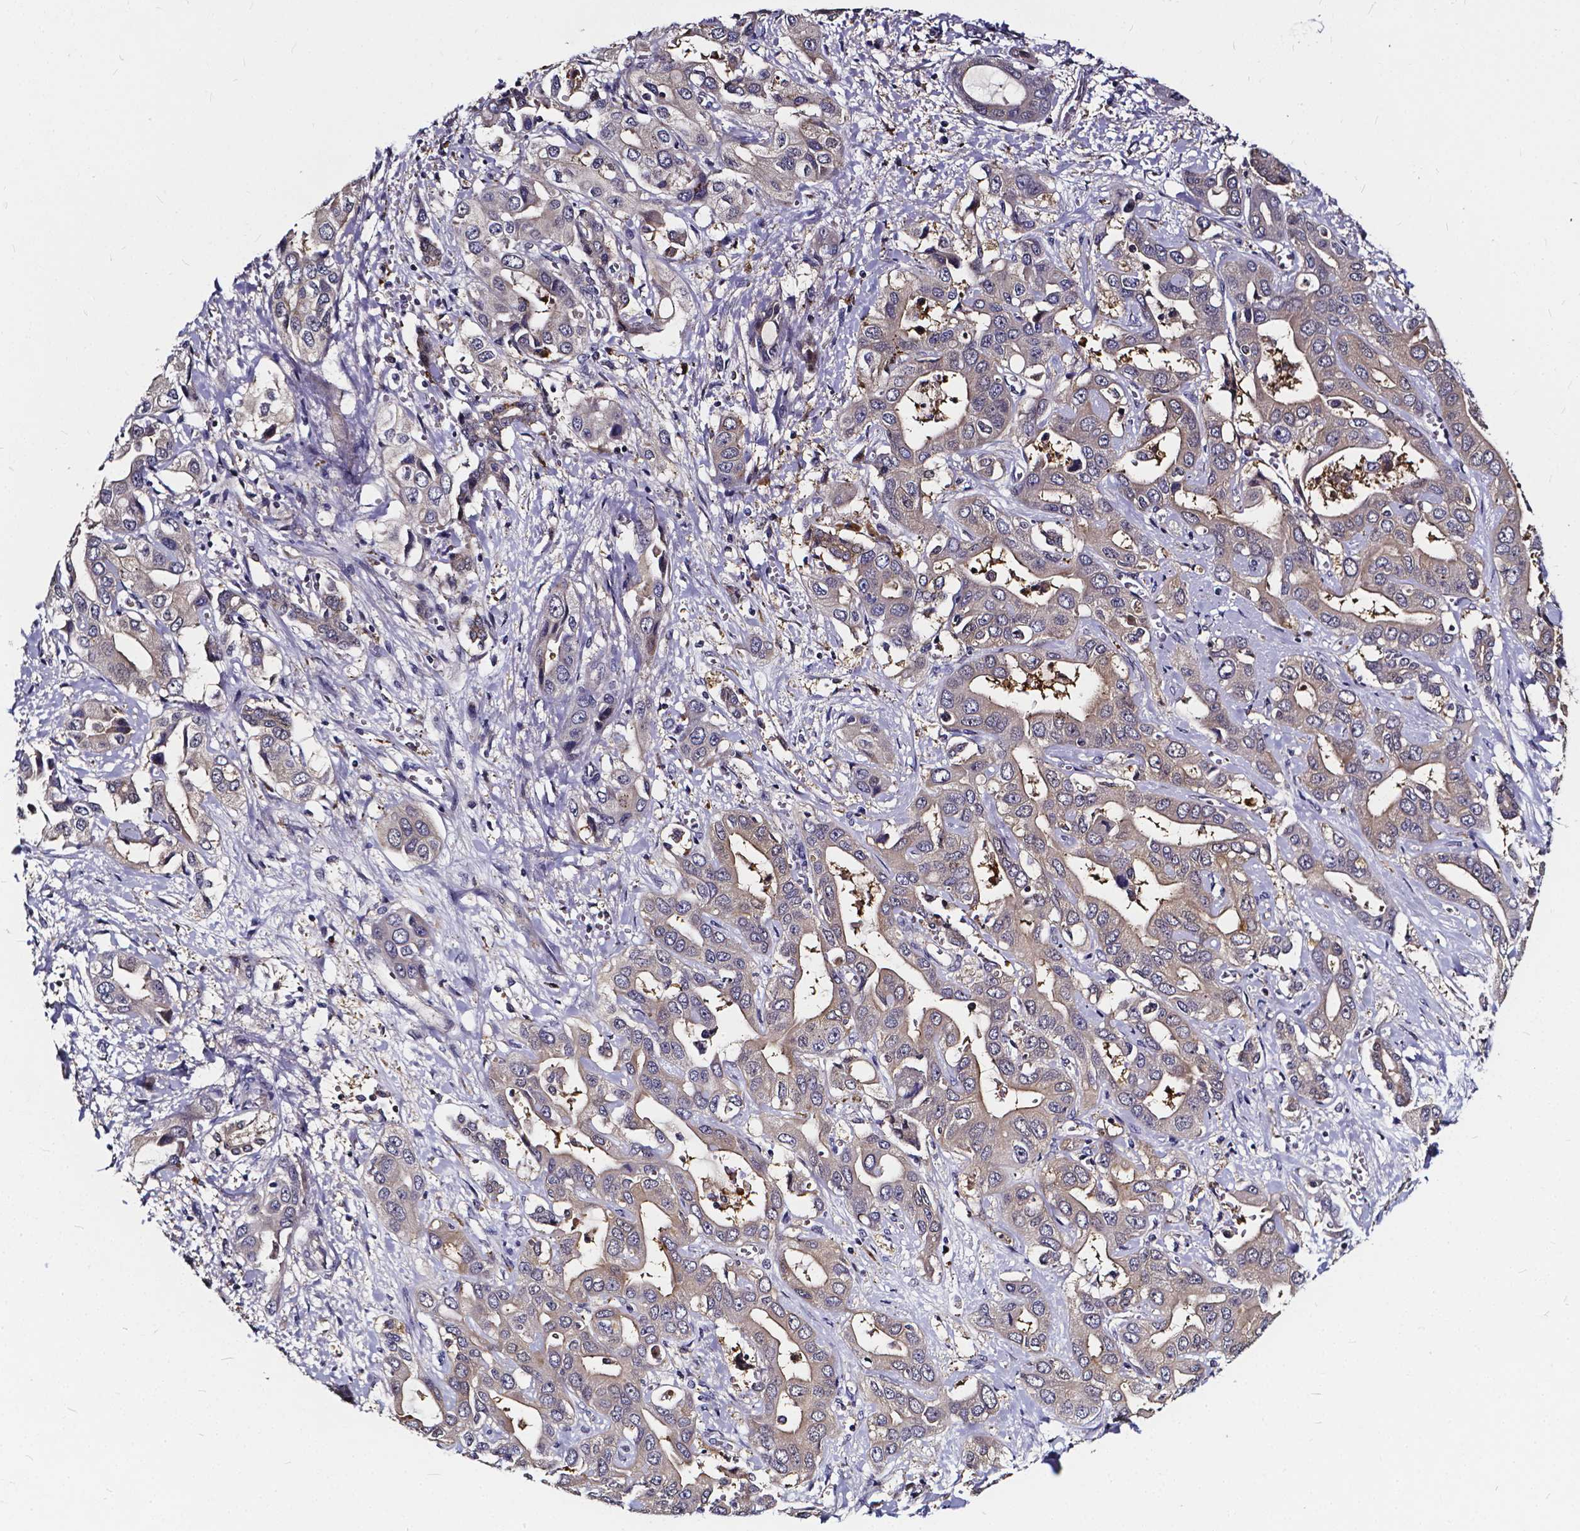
{"staining": {"intensity": "weak", "quantity": "<25%", "location": "cytoplasmic/membranous"}, "tissue": "liver cancer", "cell_type": "Tumor cells", "image_type": "cancer", "snomed": [{"axis": "morphology", "description": "Cholangiocarcinoma"}, {"axis": "topography", "description": "Liver"}], "caption": "This is a photomicrograph of immunohistochemistry staining of liver cholangiocarcinoma, which shows no expression in tumor cells.", "gene": "SOWAHA", "patient": {"sex": "female", "age": 52}}